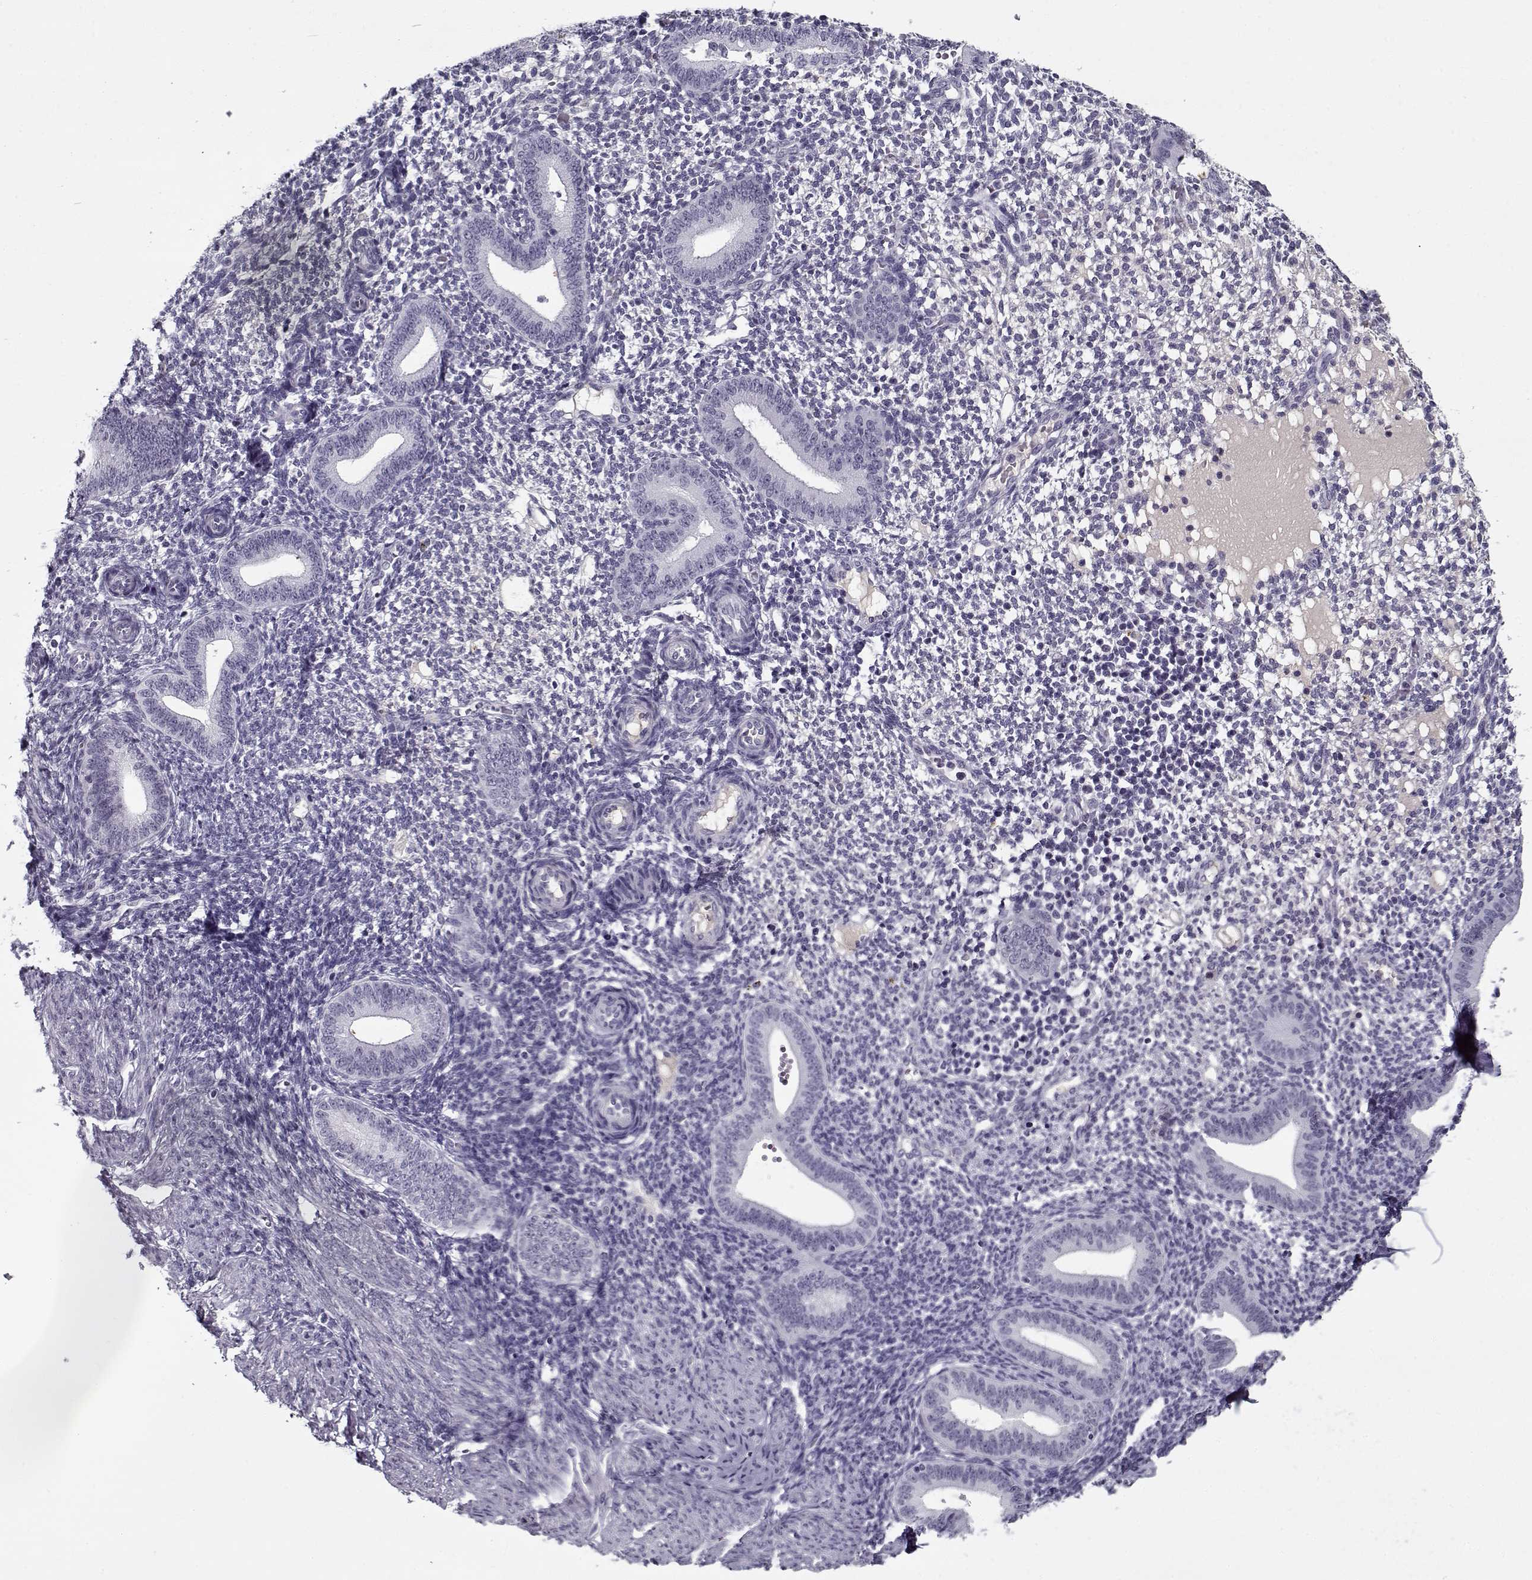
{"staining": {"intensity": "negative", "quantity": "none", "location": "none"}, "tissue": "endometrium", "cell_type": "Cells in endometrial stroma", "image_type": "normal", "snomed": [{"axis": "morphology", "description": "Normal tissue, NOS"}, {"axis": "topography", "description": "Endometrium"}], "caption": "A photomicrograph of endometrium stained for a protein displays no brown staining in cells in endometrial stroma. (DAB IHC visualized using brightfield microscopy, high magnification).", "gene": "SPACA9", "patient": {"sex": "female", "age": 40}}